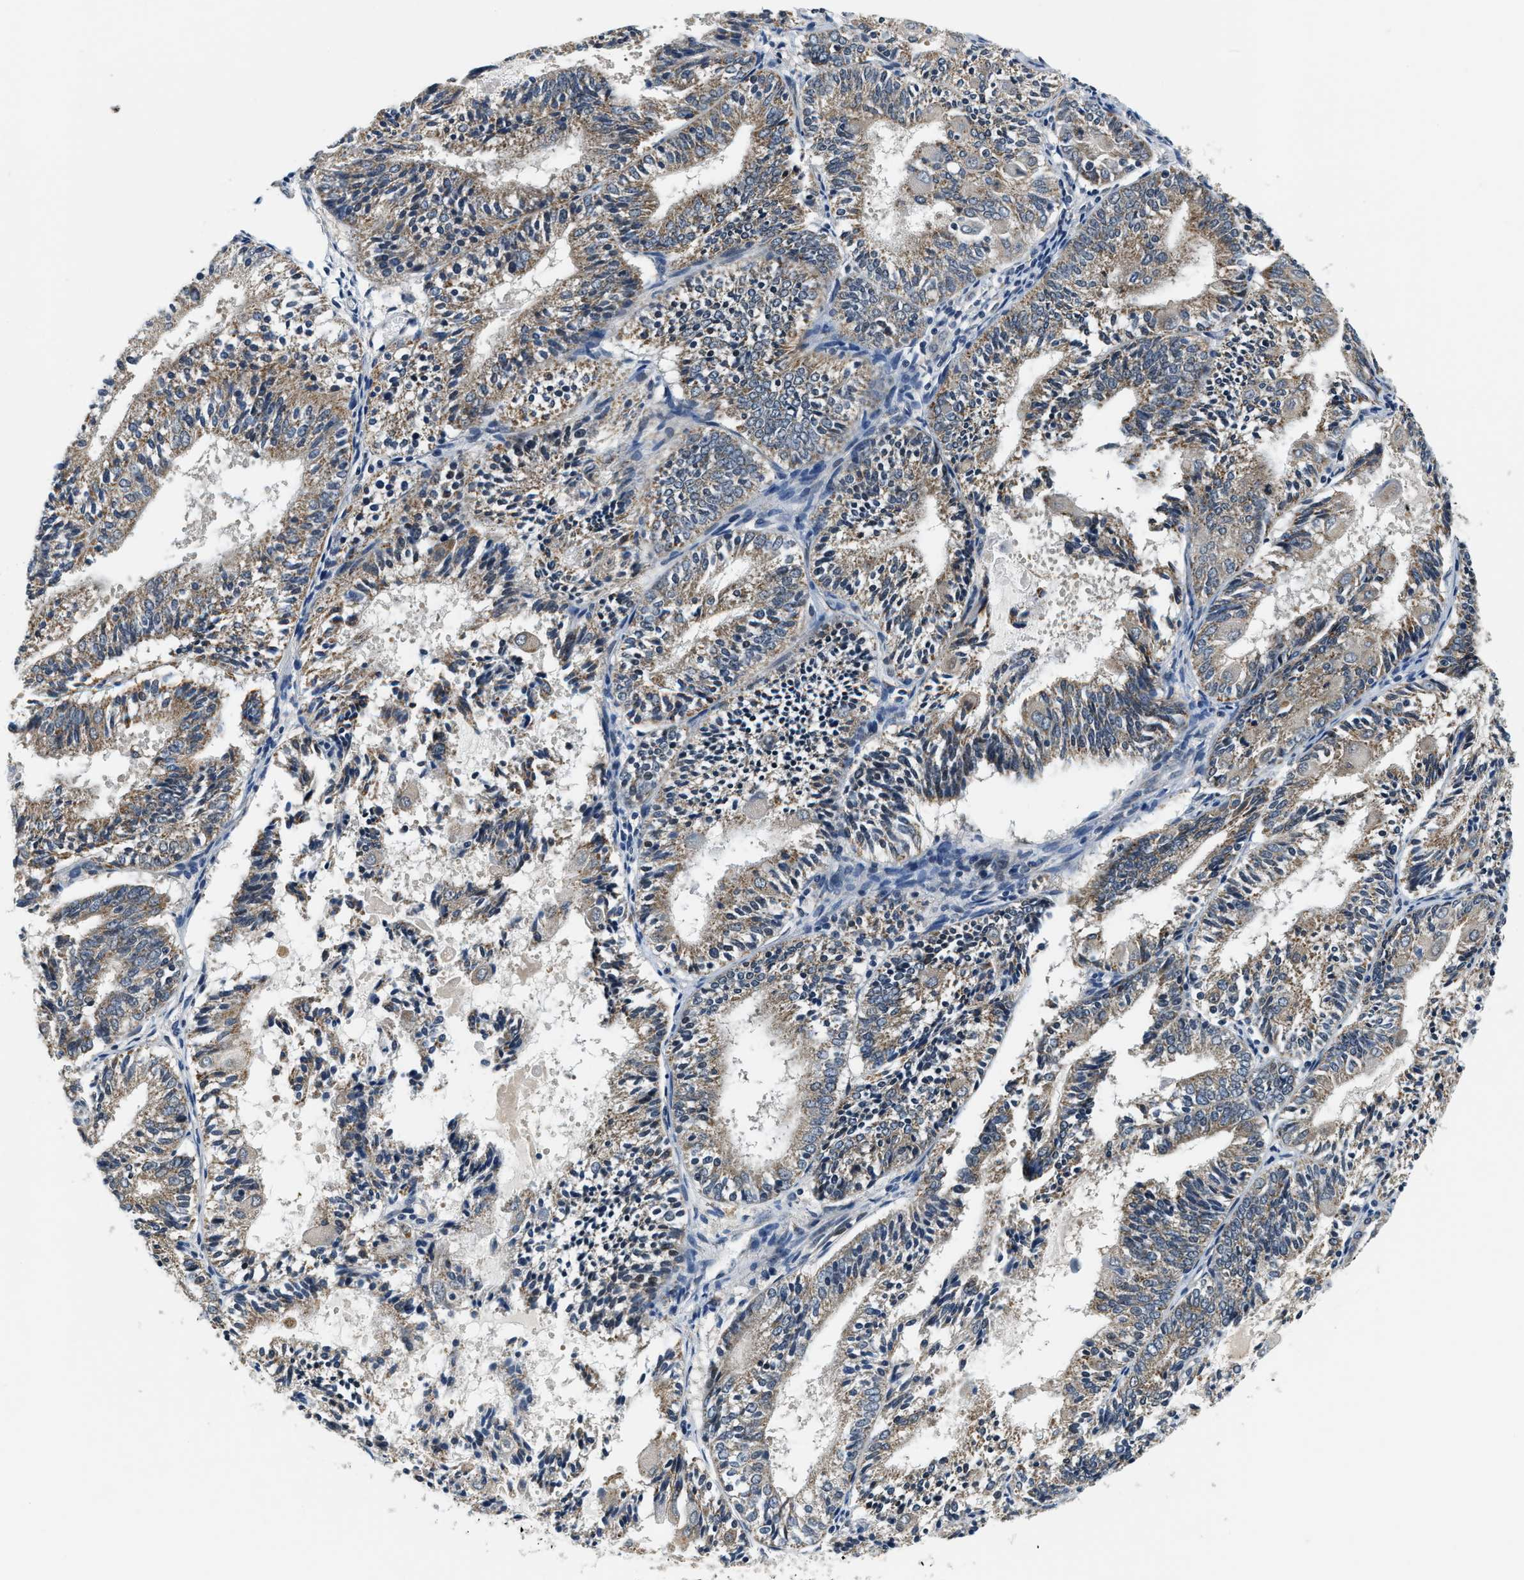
{"staining": {"intensity": "weak", "quantity": ">75%", "location": "cytoplasmic/membranous"}, "tissue": "endometrial cancer", "cell_type": "Tumor cells", "image_type": "cancer", "snomed": [{"axis": "morphology", "description": "Adenocarcinoma, NOS"}, {"axis": "topography", "description": "Endometrium"}], "caption": "Endometrial adenocarcinoma tissue displays weak cytoplasmic/membranous positivity in approximately >75% of tumor cells", "gene": "YAE1", "patient": {"sex": "female", "age": 81}}